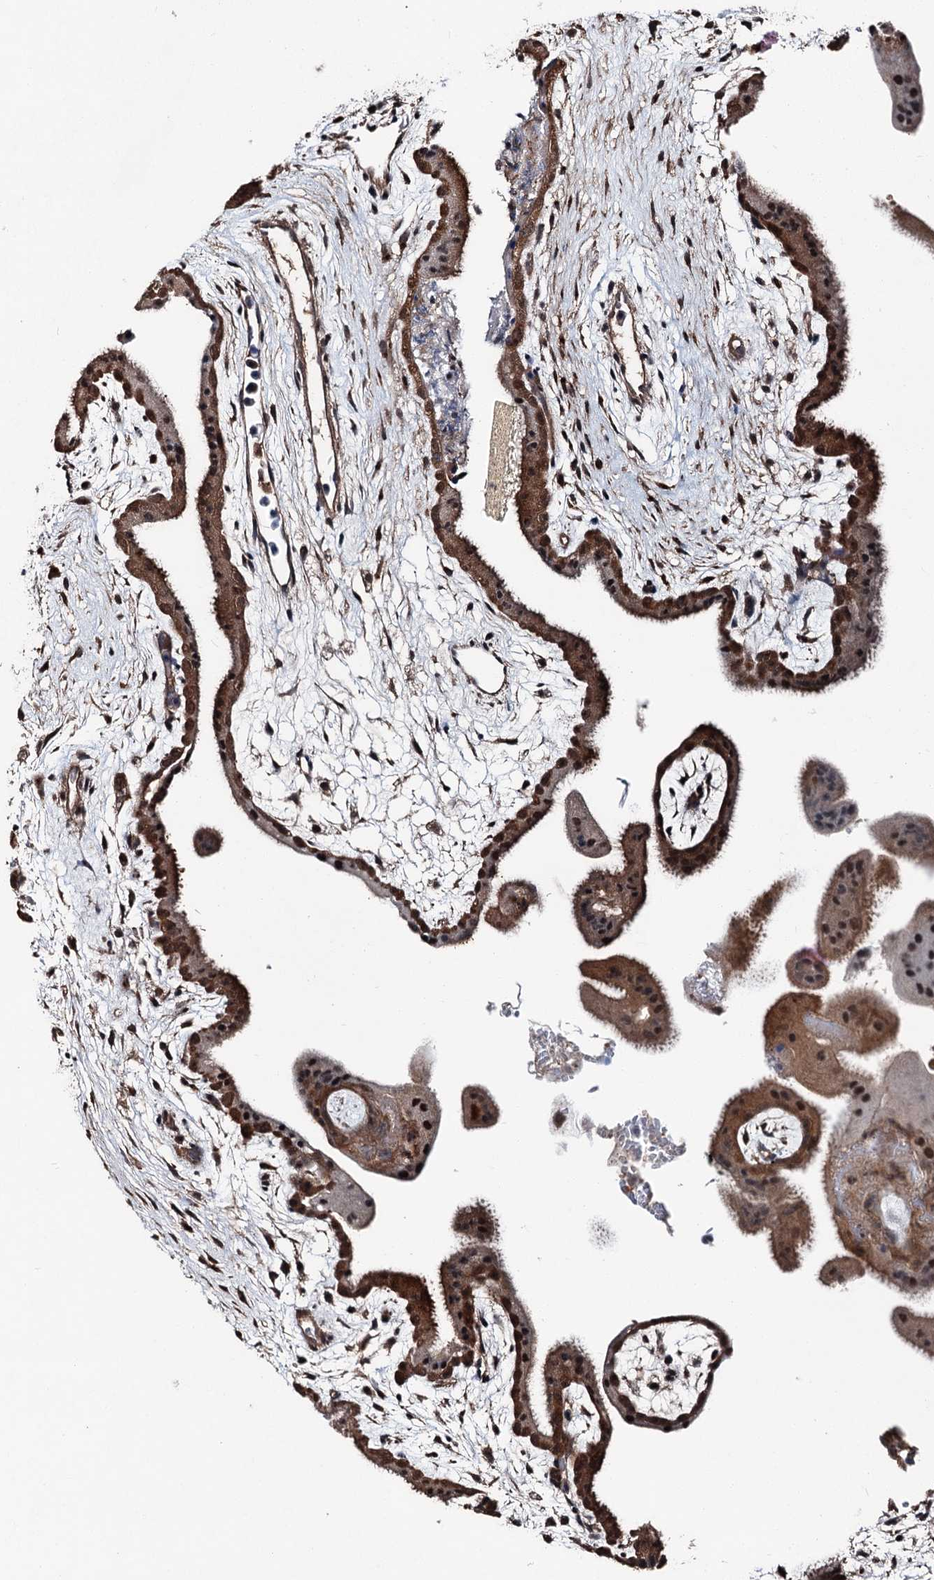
{"staining": {"intensity": "strong", "quantity": "25%-75%", "location": "cytoplasmic/membranous,nuclear"}, "tissue": "placenta", "cell_type": "Trophoblastic cells", "image_type": "normal", "snomed": [{"axis": "morphology", "description": "Normal tissue, NOS"}, {"axis": "topography", "description": "Placenta"}], "caption": "Immunohistochemistry (IHC) micrograph of normal placenta: human placenta stained using IHC shows high levels of strong protein expression localized specifically in the cytoplasmic/membranous,nuclear of trophoblastic cells, appearing as a cytoplasmic/membranous,nuclear brown color.", "gene": "PSMD13", "patient": {"sex": "female", "age": 35}}